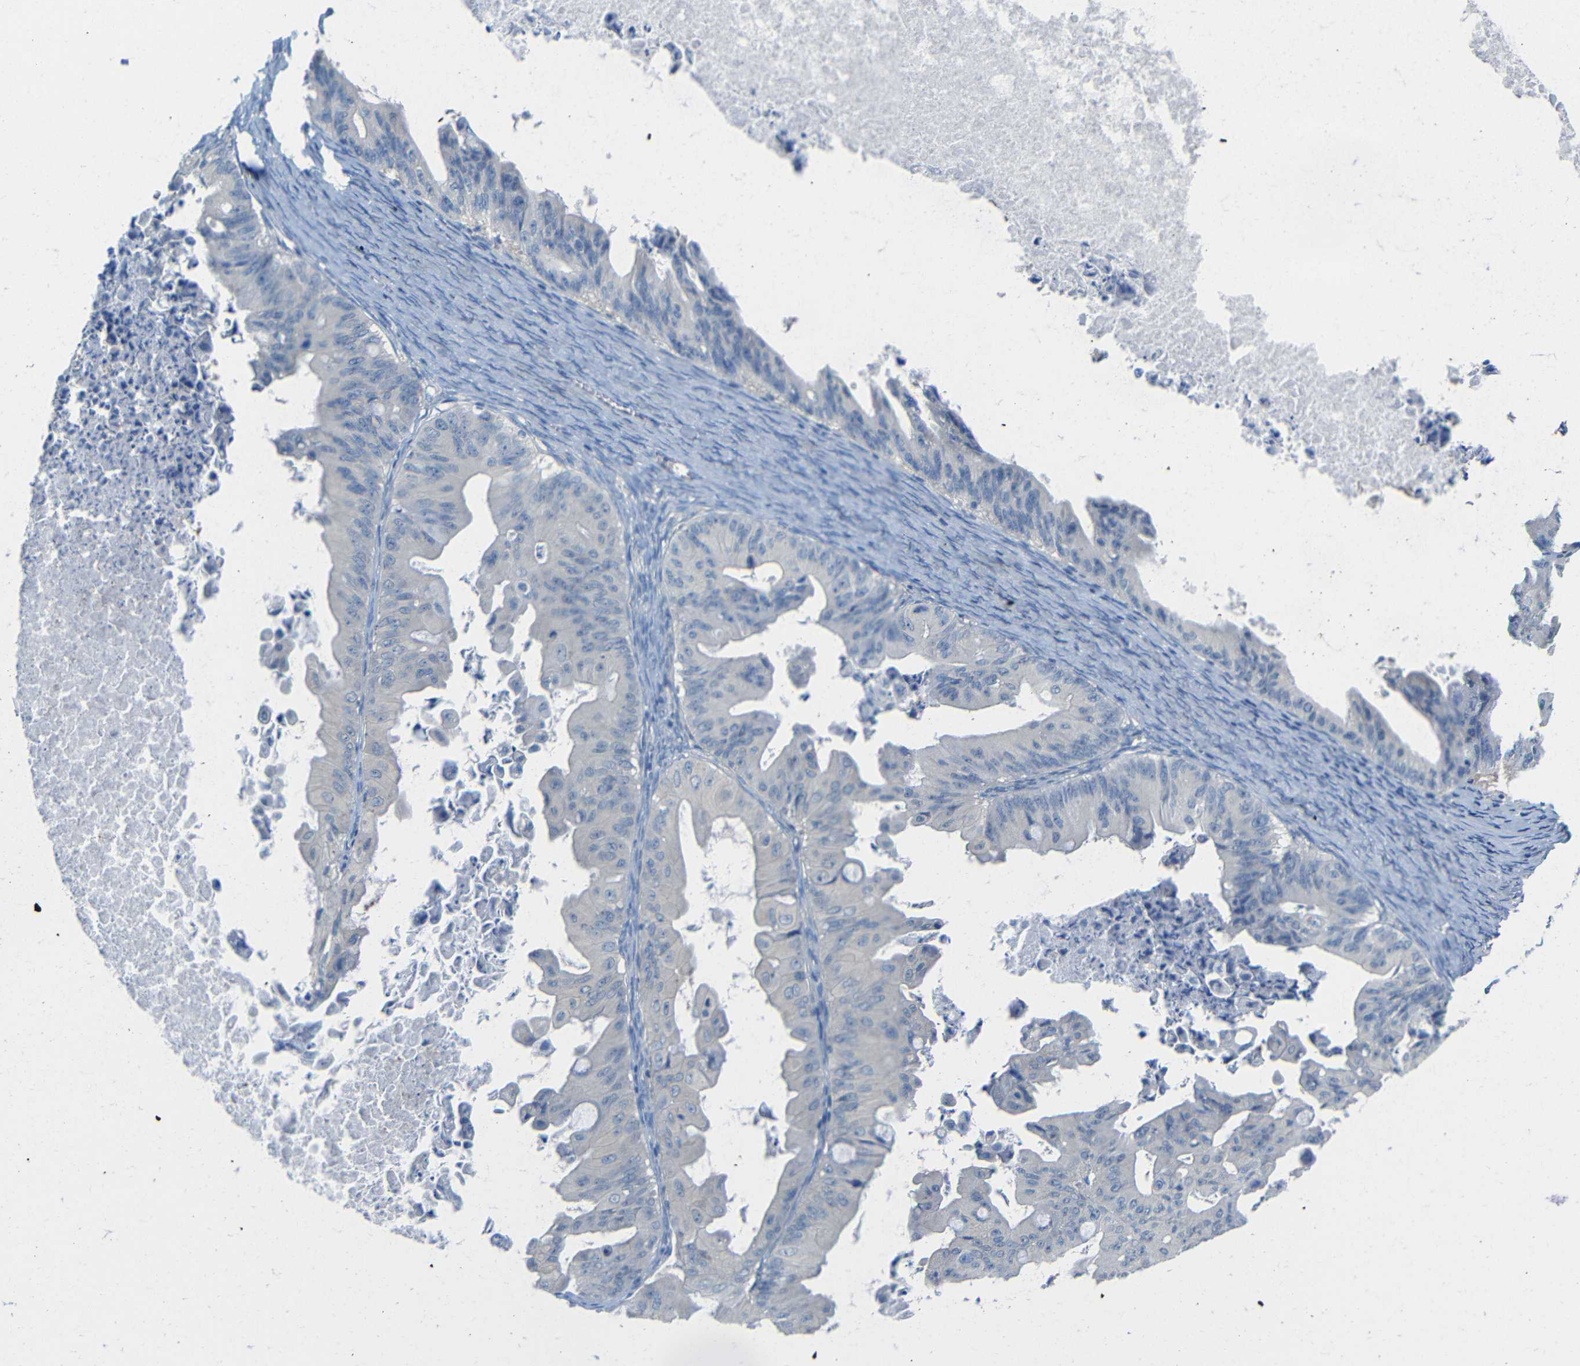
{"staining": {"intensity": "negative", "quantity": "none", "location": "none"}, "tissue": "ovarian cancer", "cell_type": "Tumor cells", "image_type": "cancer", "snomed": [{"axis": "morphology", "description": "Cystadenocarcinoma, mucinous, NOS"}, {"axis": "topography", "description": "Ovary"}], "caption": "There is no significant expression in tumor cells of ovarian cancer.", "gene": "NEGR1", "patient": {"sex": "female", "age": 37}}